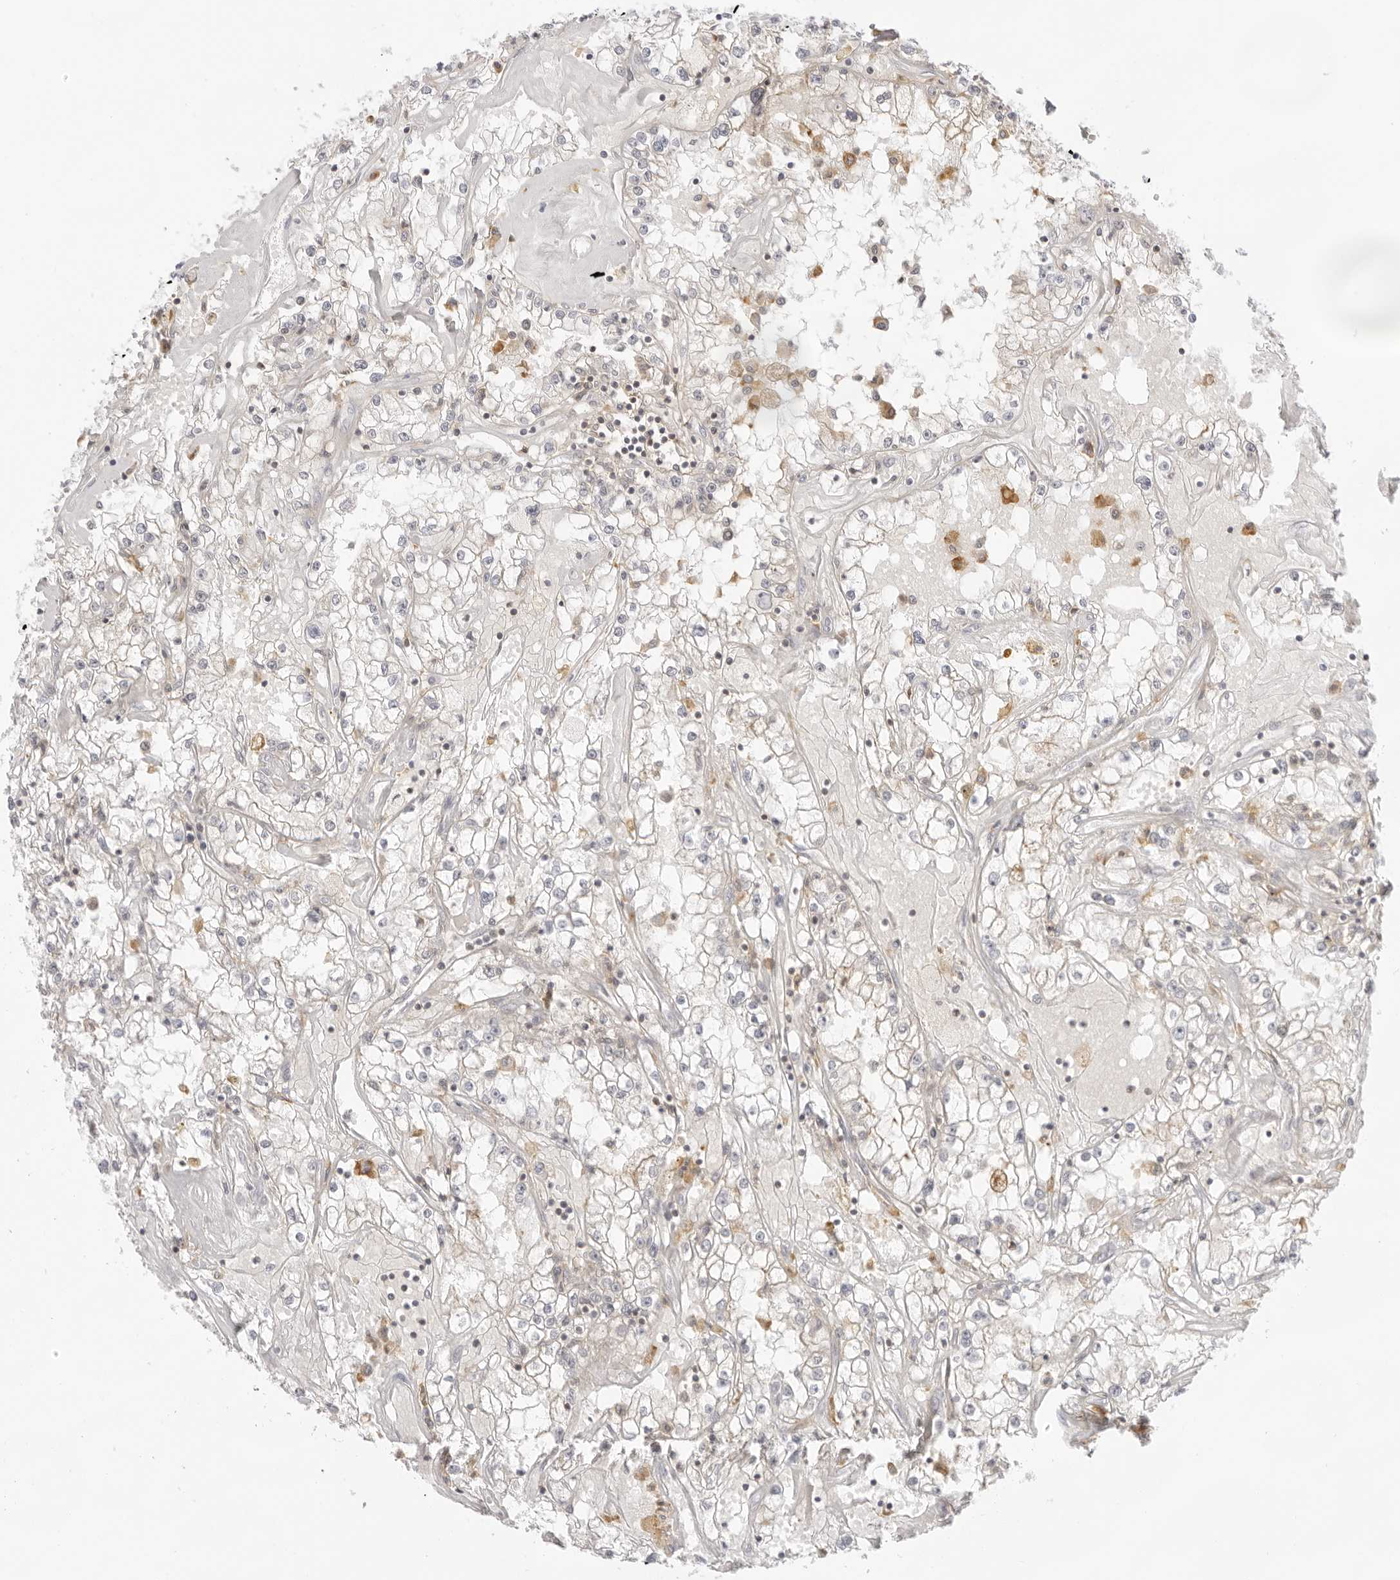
{"staining": {"intensity": "moderate", "quantity": "<25%", "location": "cytoplasmic/membranous"}, "tissue": "renal cancer", "cell_type": "Tumor cells", "image_type": "cancer", "snomed": [{"axis": "morphology", "description": "Adenocarcinoma, NOS"}, {"axis": "topography", "description": "Kidney"}], "caption": "Human renal cancer stained for a protein (brown) shows moderate cytoplasmic/membranous positive staining in about <25% of tumor cells.", "gene": "TNFRSF14", "patient": {"sex": "male", "age": 56}}